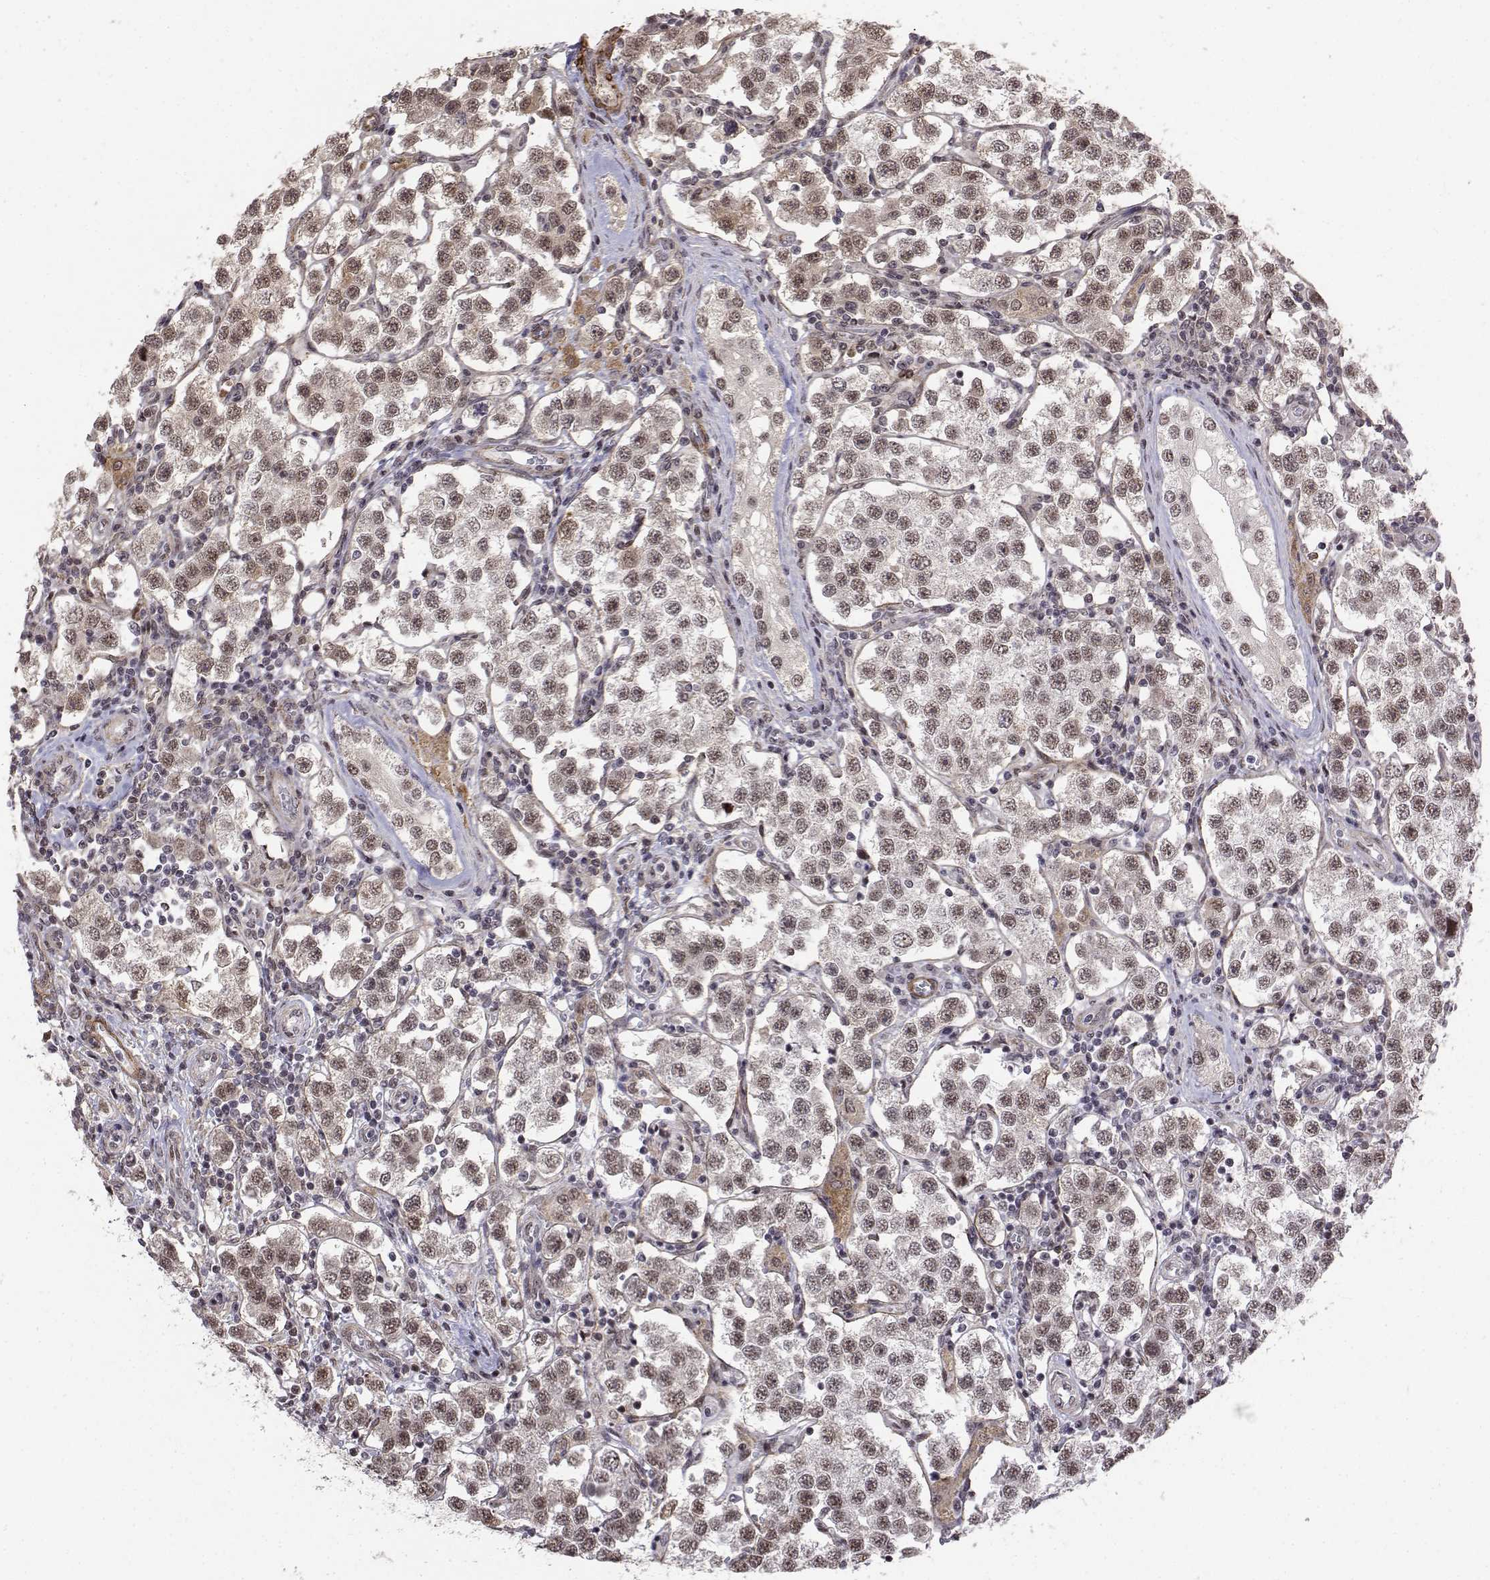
{"staining": {"intensity": "weak", "quantity": ">75%", "location": "nuclear"}, "tissue": "testis cancer", "cell_type": "Tumor cells", "image_type": "cancer", "snomed": [{"axis": "morphology", "description": "Seminoma, NOS"}, {"axis": "topography", "description": "Testis"}], "caption": "Tumor cells exhibit low levels of weak nuclear staining in about >75% of cells in human seminoma (testis).", "gene": "ITGA7", "patient": {"sex": "male", "age": 37}}